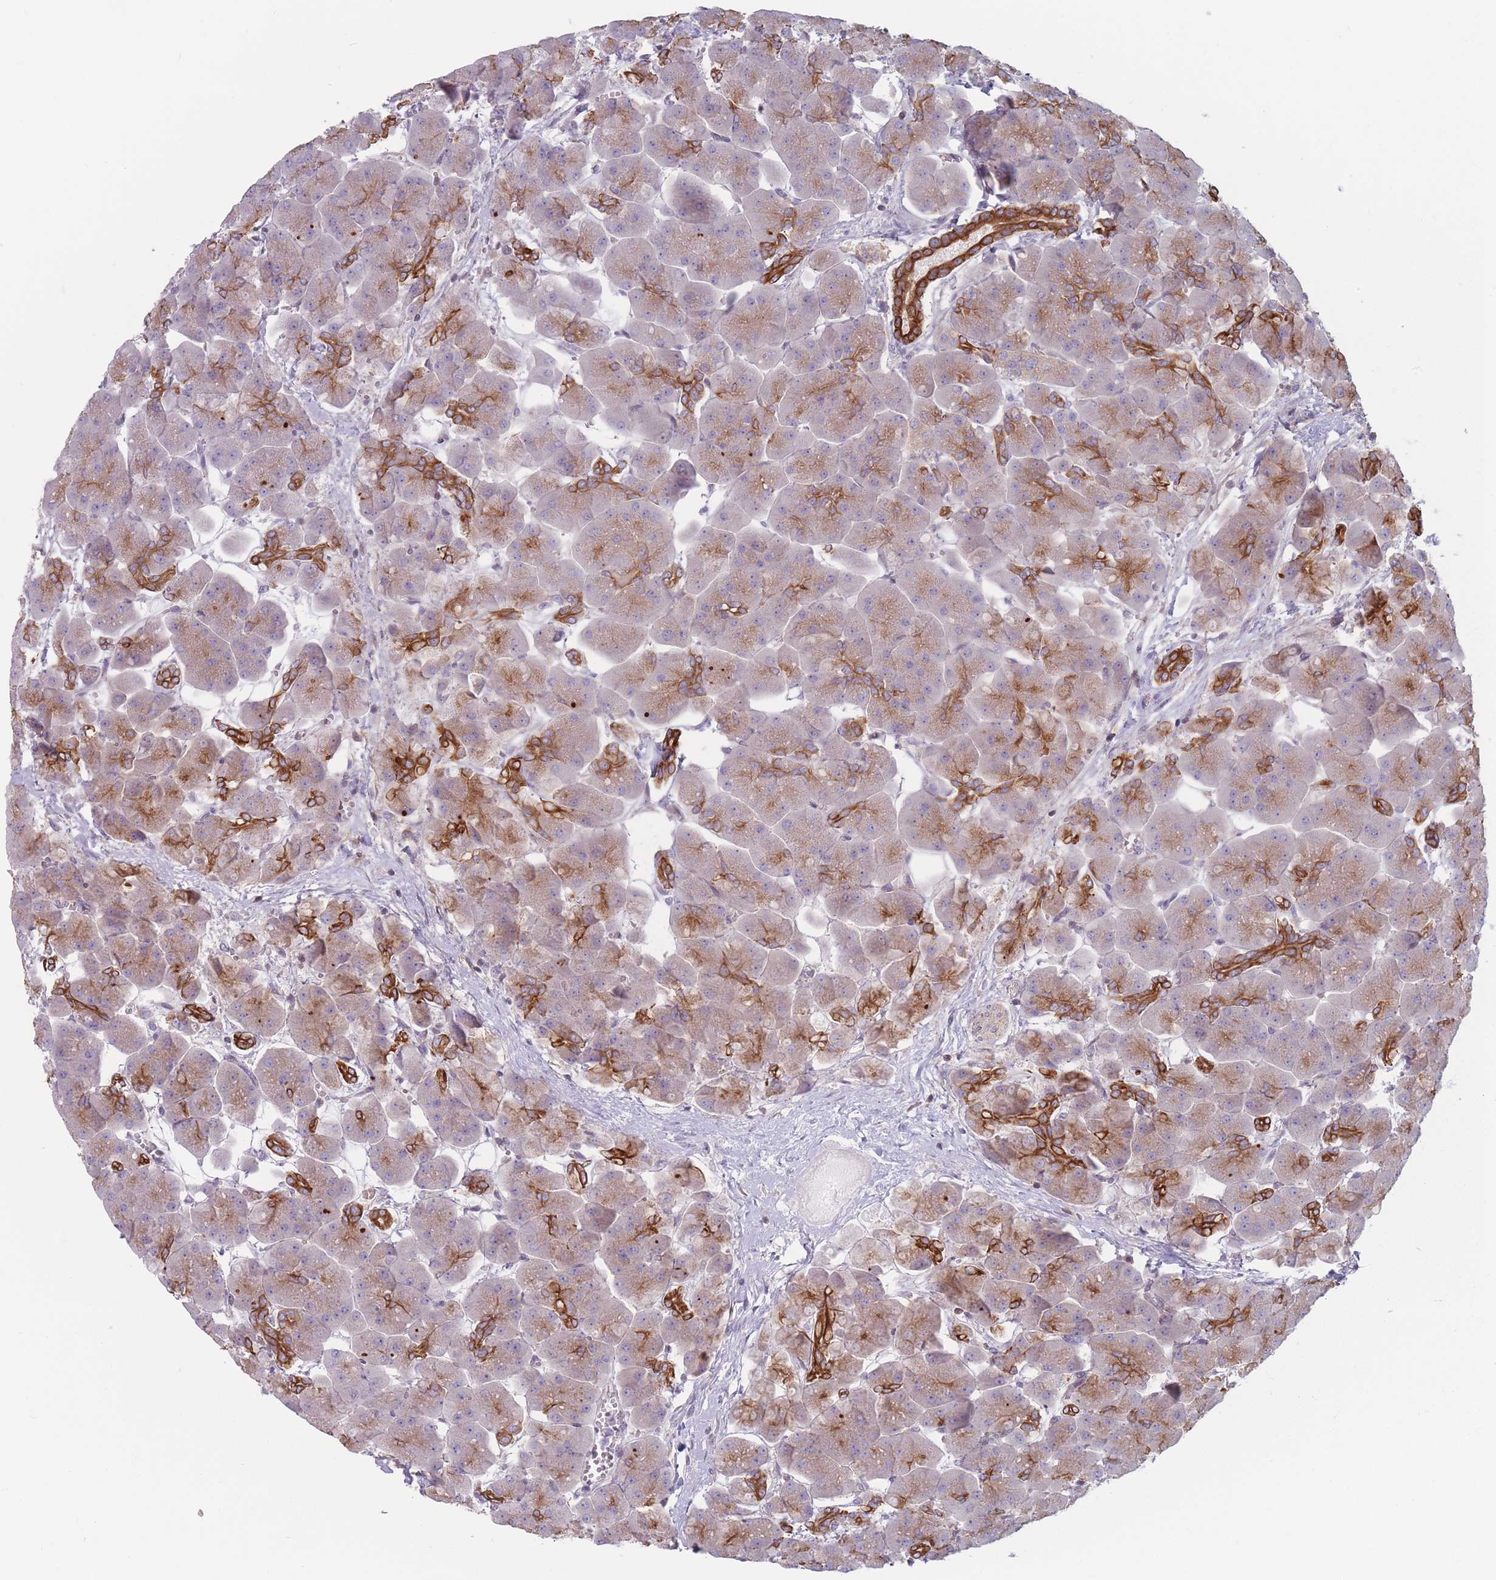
{"staining": {"intensity": "strong", "quantity": "25%-75%", "location": "cytoplasmic/membranous"}, "tissue": "pancreas", "cell_type": "Exocrine glandular cells", "image_type": "normal", "snomed": [{"axis": "morphology", "description": "Normal tissue, NOS"}, {"axis": "topography", "description": "Pancreas"}], "caption": "Pancreas stained for a protein demonstrates strong cytoplasmic/membranous positivity in exocrine glandular cells.", "gene": "HSBP1L1", "patient": {"sex": "male", "age": 66}}